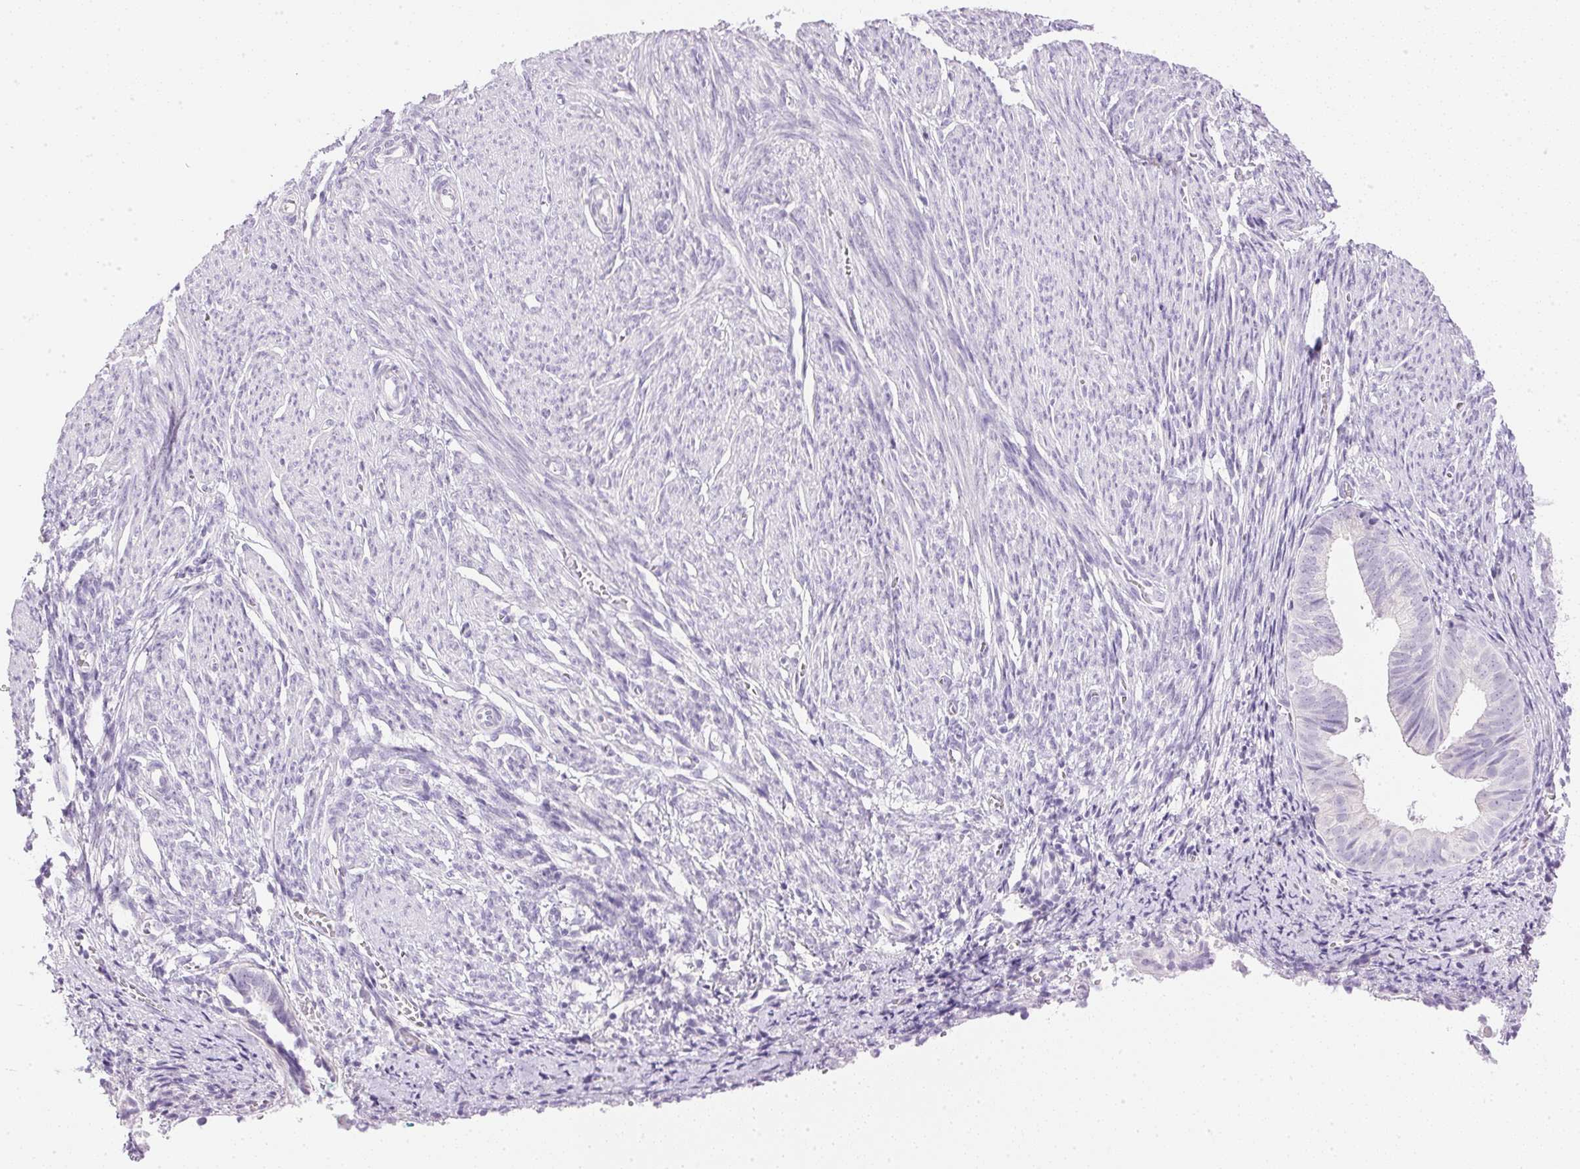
{"staining": {"intensity": "negative", "quantity": "none", "location": "none"}, "tissue": "endometrium", "cell_type": "Cells in endometrial stroma", "image_type": "normal", "snomed": [{"axis": "morphology", "description": "Normal tissue, NOS"}, {"axis": "topography", "description": "Endometrium"}], "caption": "The histopathology image reveals no significant positivity in cells in endometrial stroma of endometrium. The staining is performed using DAB brown chromogen with nuclei counter-stained in using hematoxylin.", "gene": "ATP6V1G3", "patient": {"sex": "female", "age": 50}}